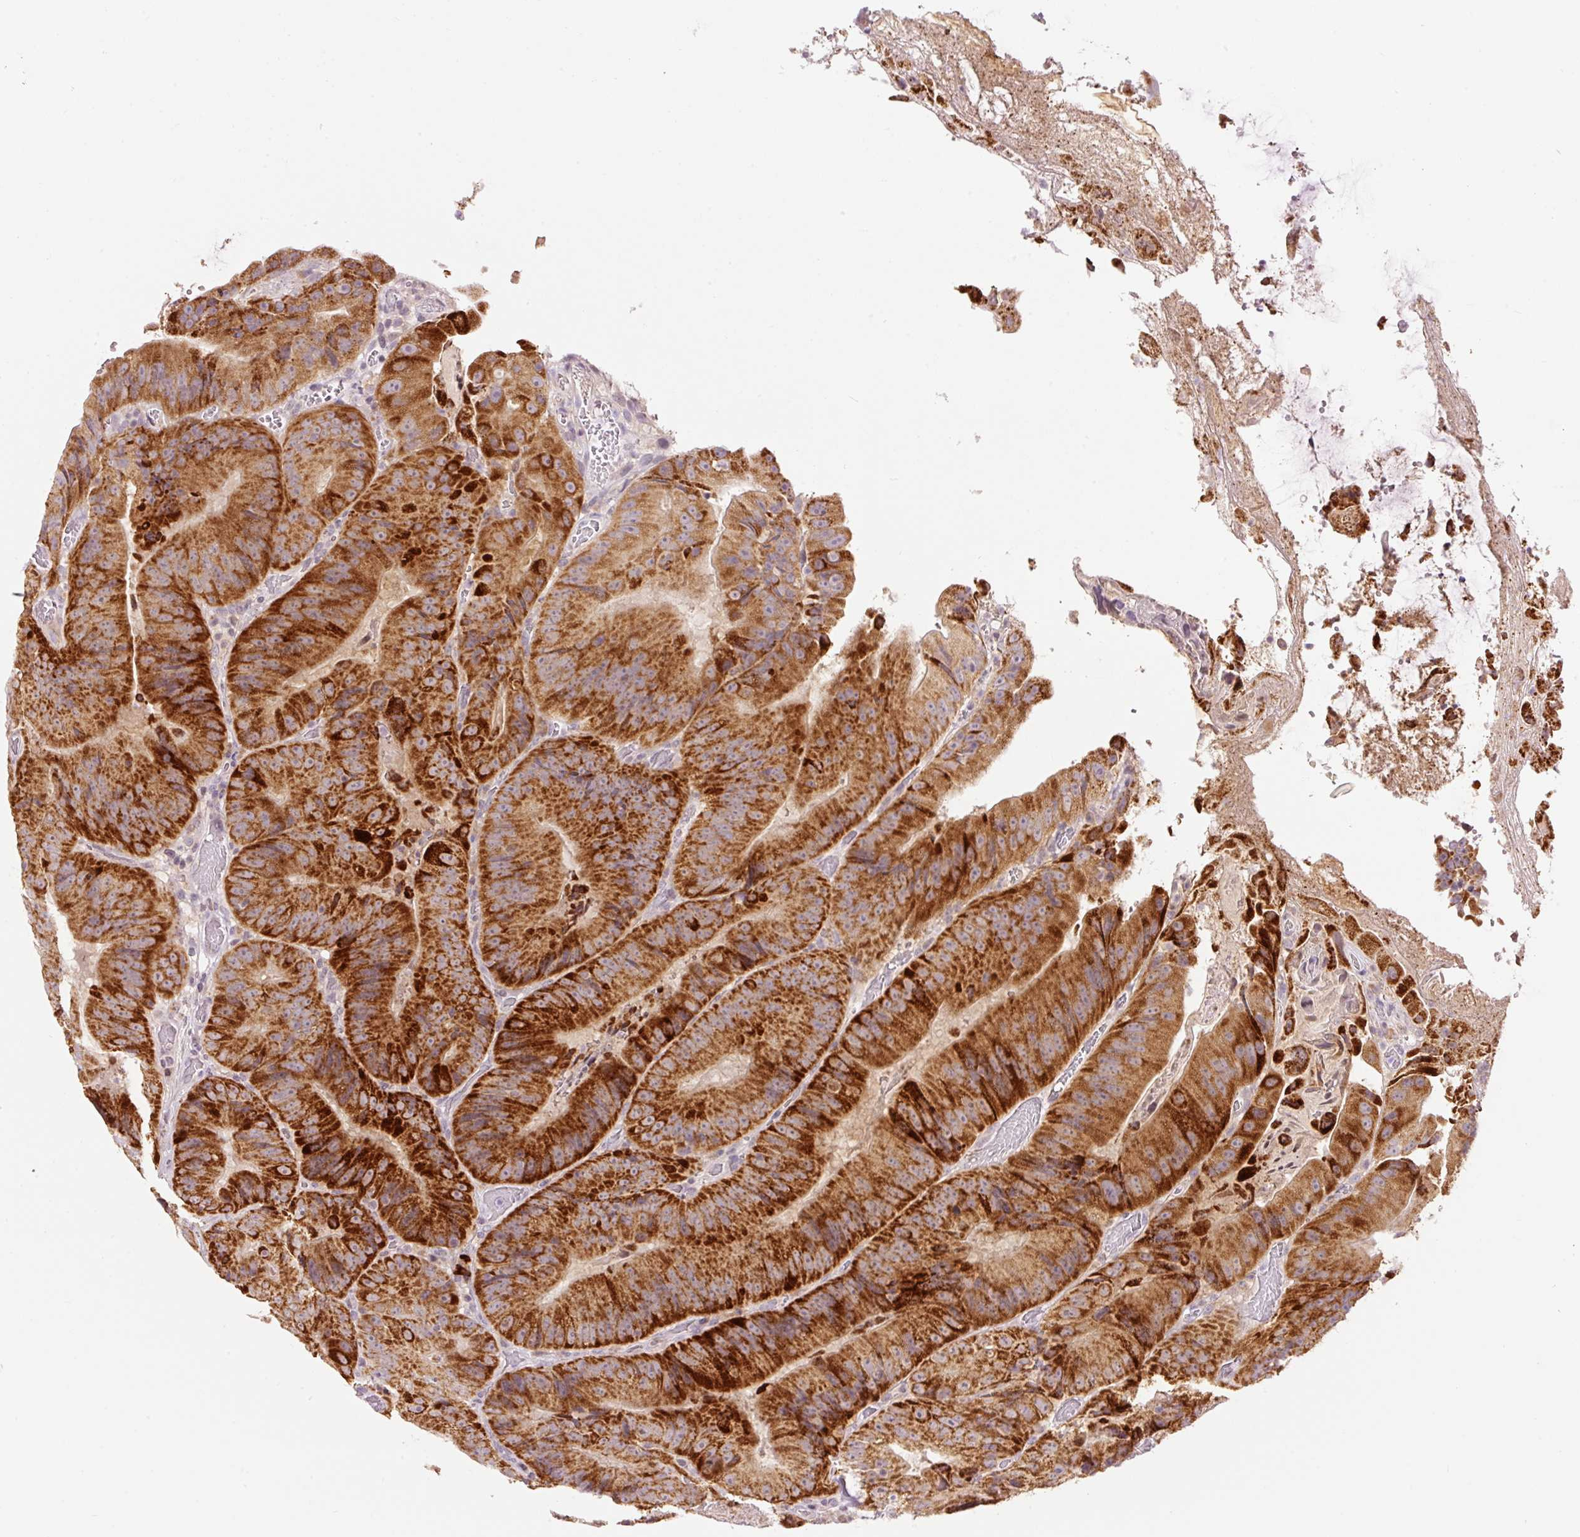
{"staining": {"intensity": "strong", "quantity": ">75%", "location": "cytoplasmic/membranous"}, "tissue": "colorectal cancer", "cell_type": "Tumor cells", "image_type": "cancer", "snomed": [{"axis": "morphology", "description": "Adenocarcinoma, NOS"}, {"axis": "topography", "description": "Colon"}], "caption": "This histopathology image exhibits colorectal cancer (adenocarcinoma) stained with immunohistochemistry (IHC) to label a protein in brown. The cytoplasmic/membranous of tumor cells show strong positivity for the protein. Nuclei are counter-stained blue.", "gene": "ABHD11", "patient": {"sex": "female", "age": 86}}